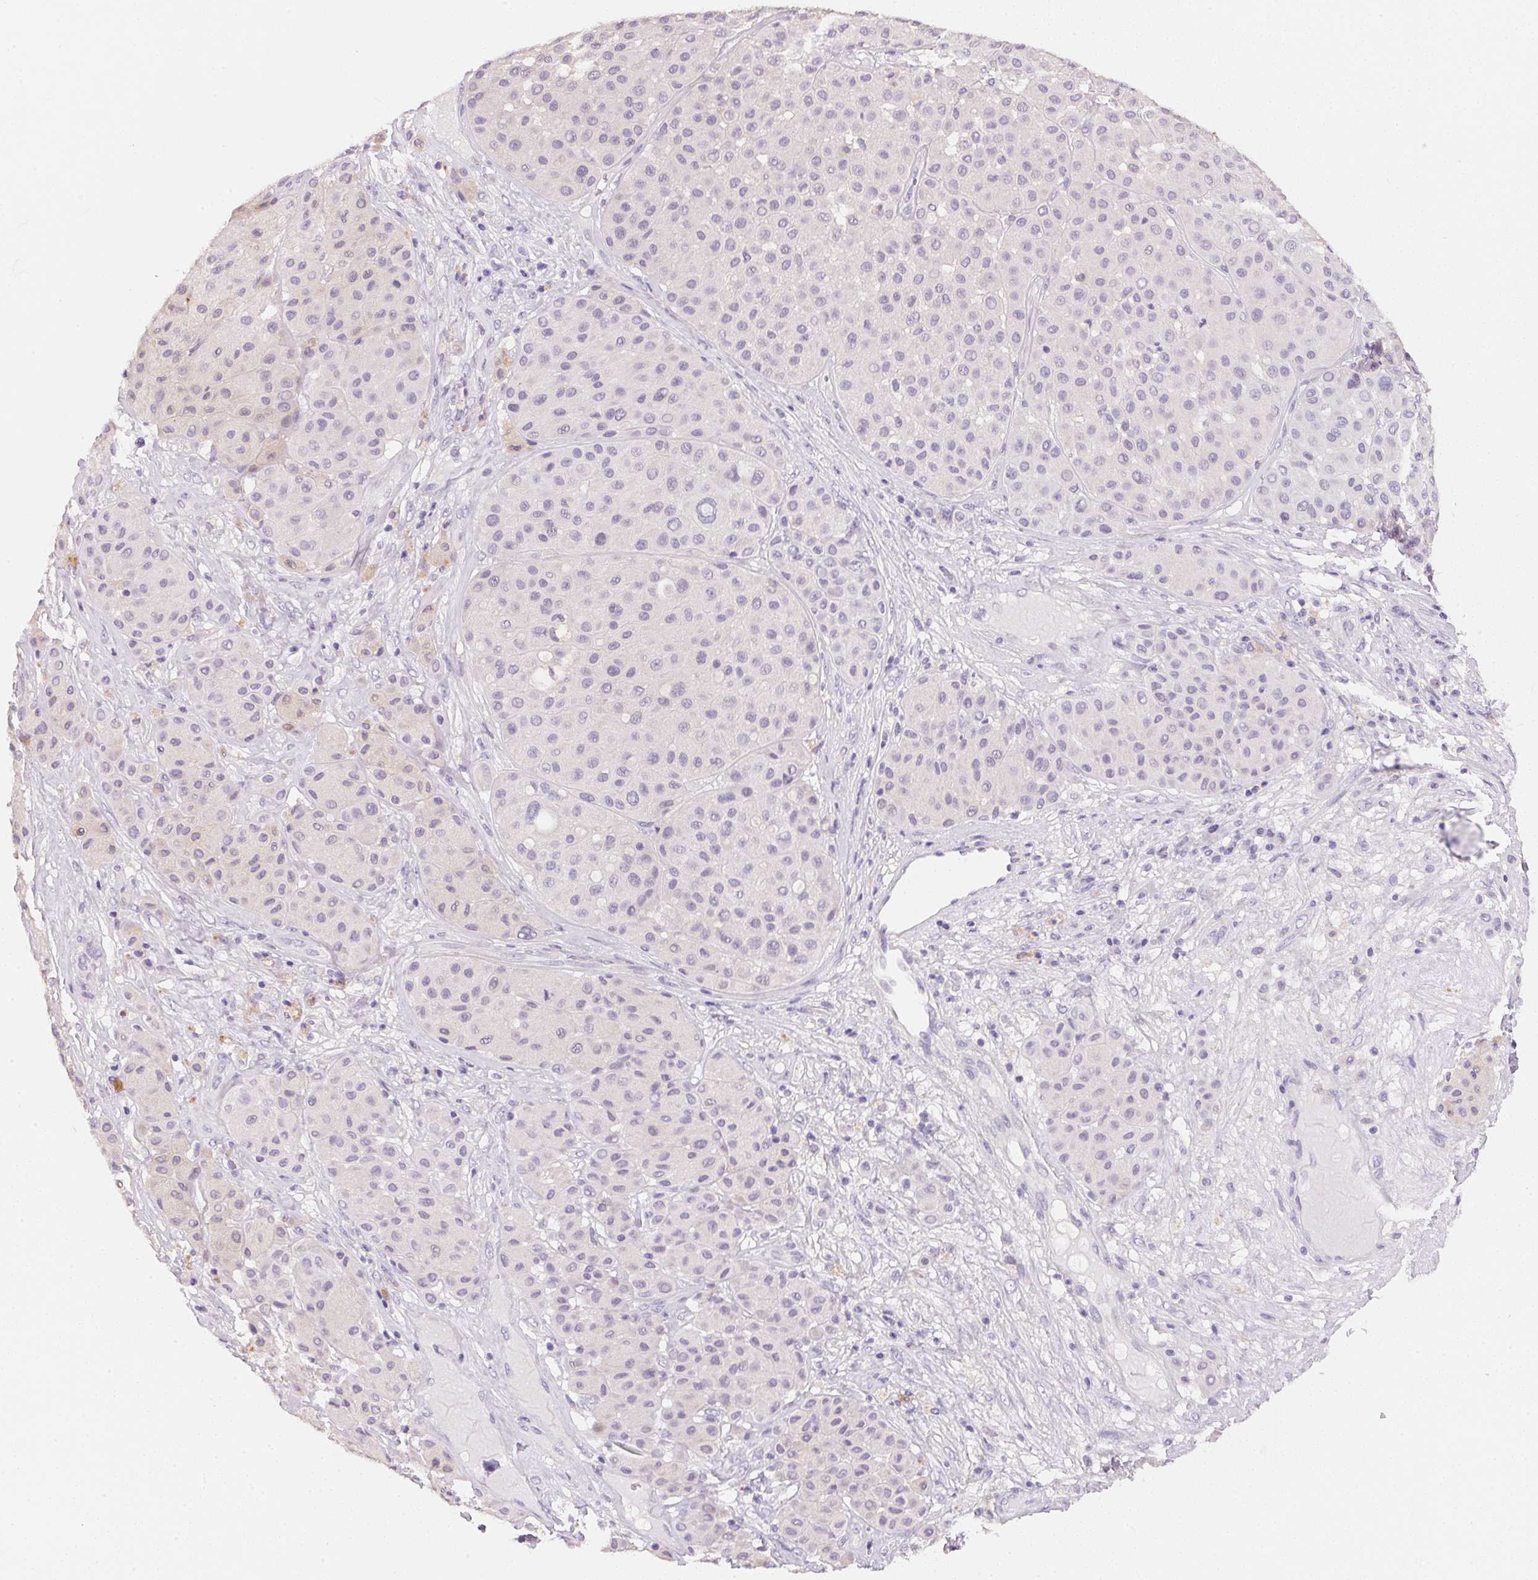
{"staining": {"intensity": "negative", "quantity": "none", "location": "none"}, "tissue": "melanoma", "cell_type": "Tumor cells", "image_type": "cancer", "snomed": [{"axis": "morphology", "description": "Malignant melanoma, Metastatic site"}, {"axis": "topography", "description": "Smooth muscle"}], "caption": "A photomicrograph of human melanoma is negative for staining in tumor cells. (Stains: DAB IHC with hematoxylin counter stain, Microscopy: brightfield microscopy at high magnification).", "gene": "ACP3", "patient": {"sex": "male", "age": 41}}